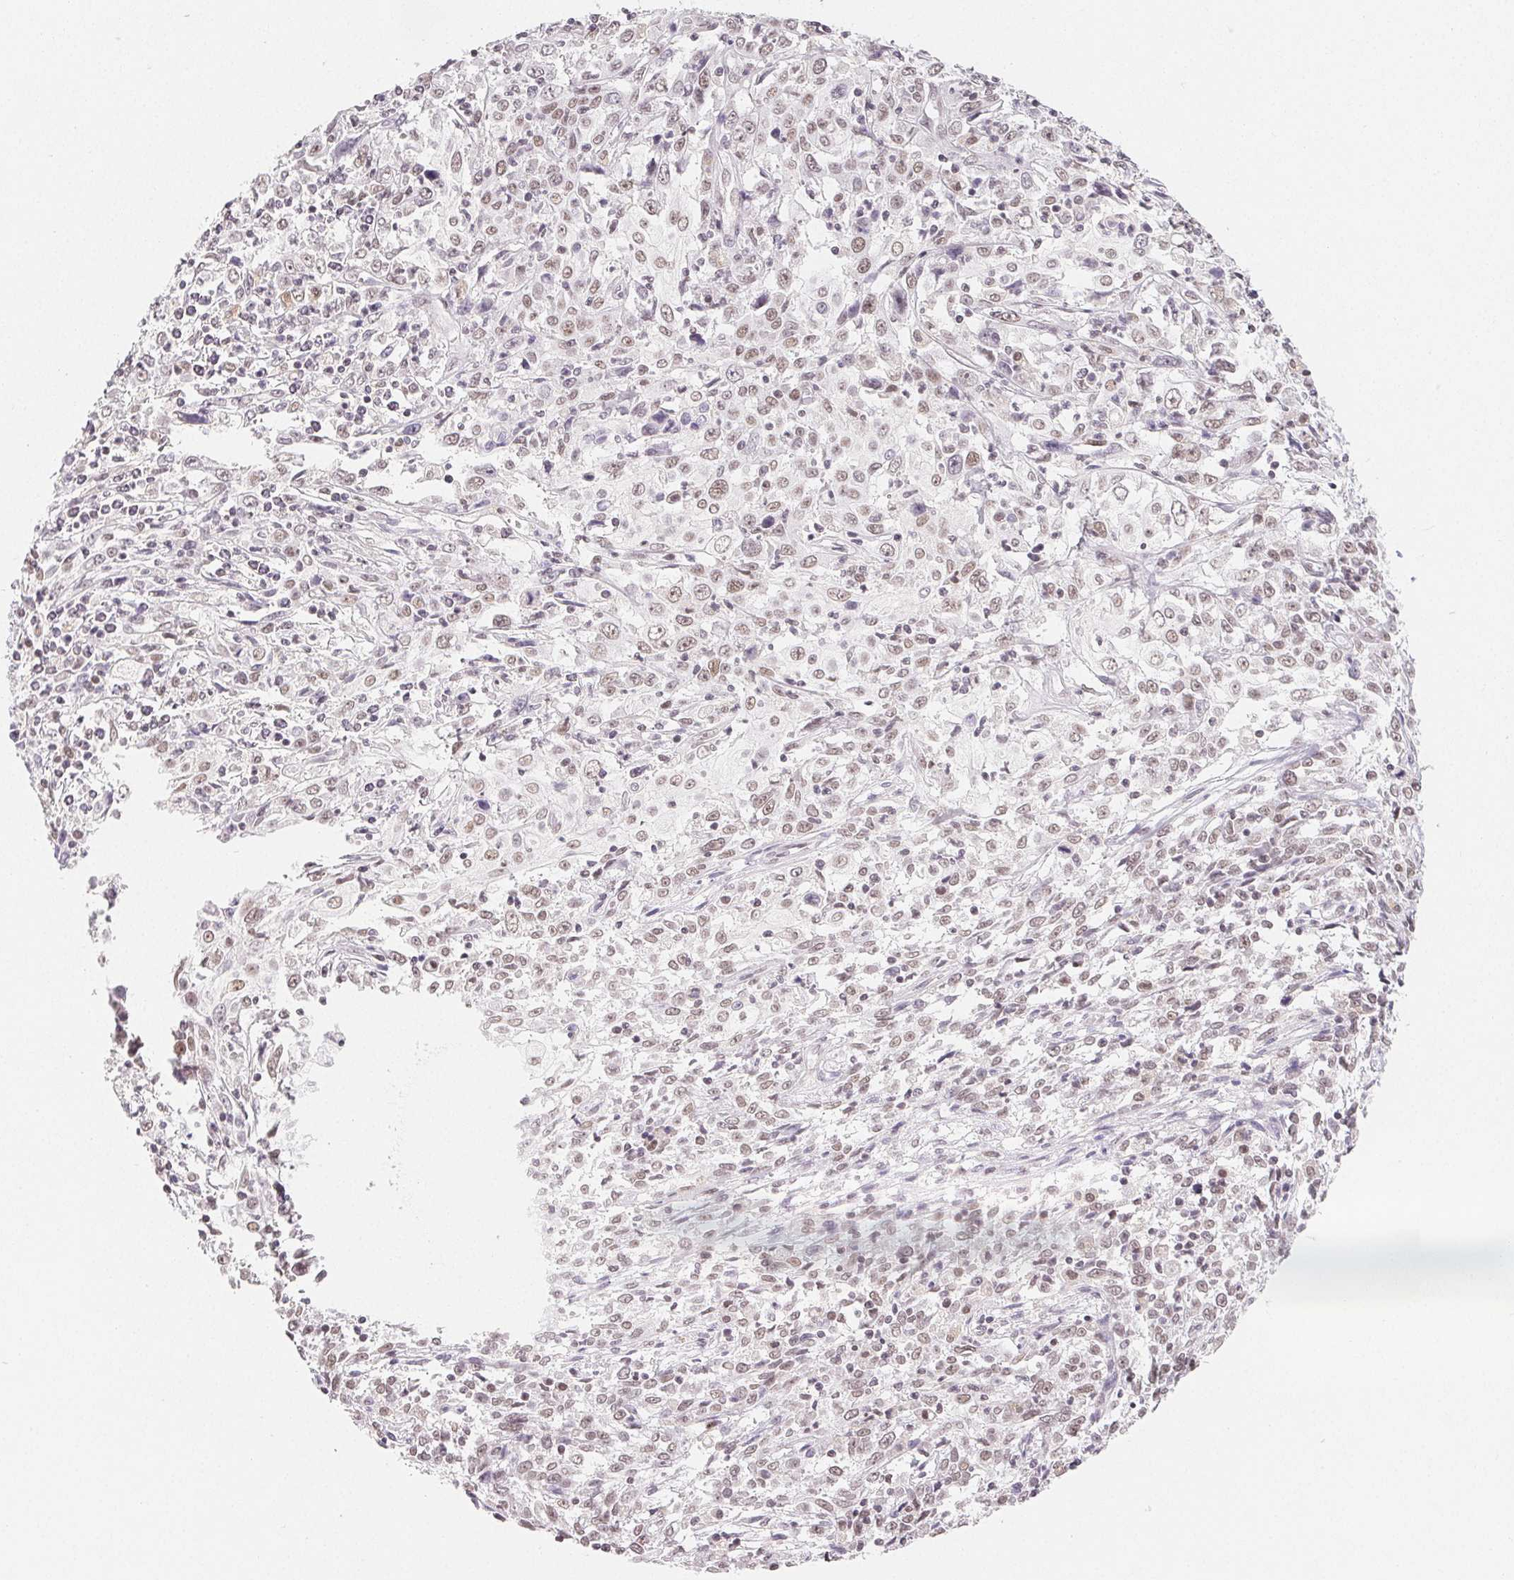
{"staining": {"intensity": "weak", "quantity": ">75%", "location": "nuclear"}, "tissue": "cervical cancer", "cell_type": "Tumor cells", "image_type": "cancer", "snomed": [{"axis": "morphology", "description": "Adenocarcinoma, NOS"}, {"axis": "topography", "description": "Cervix"}], "caption": "A micrograph showing weak nuclear staining in about >75% of tumor cells in adenocarcinoma (cervical), as visualized by brown immunohistochemical staining.", "gene": "NXF3", "patient": {"sex": "female", "age": 40}}